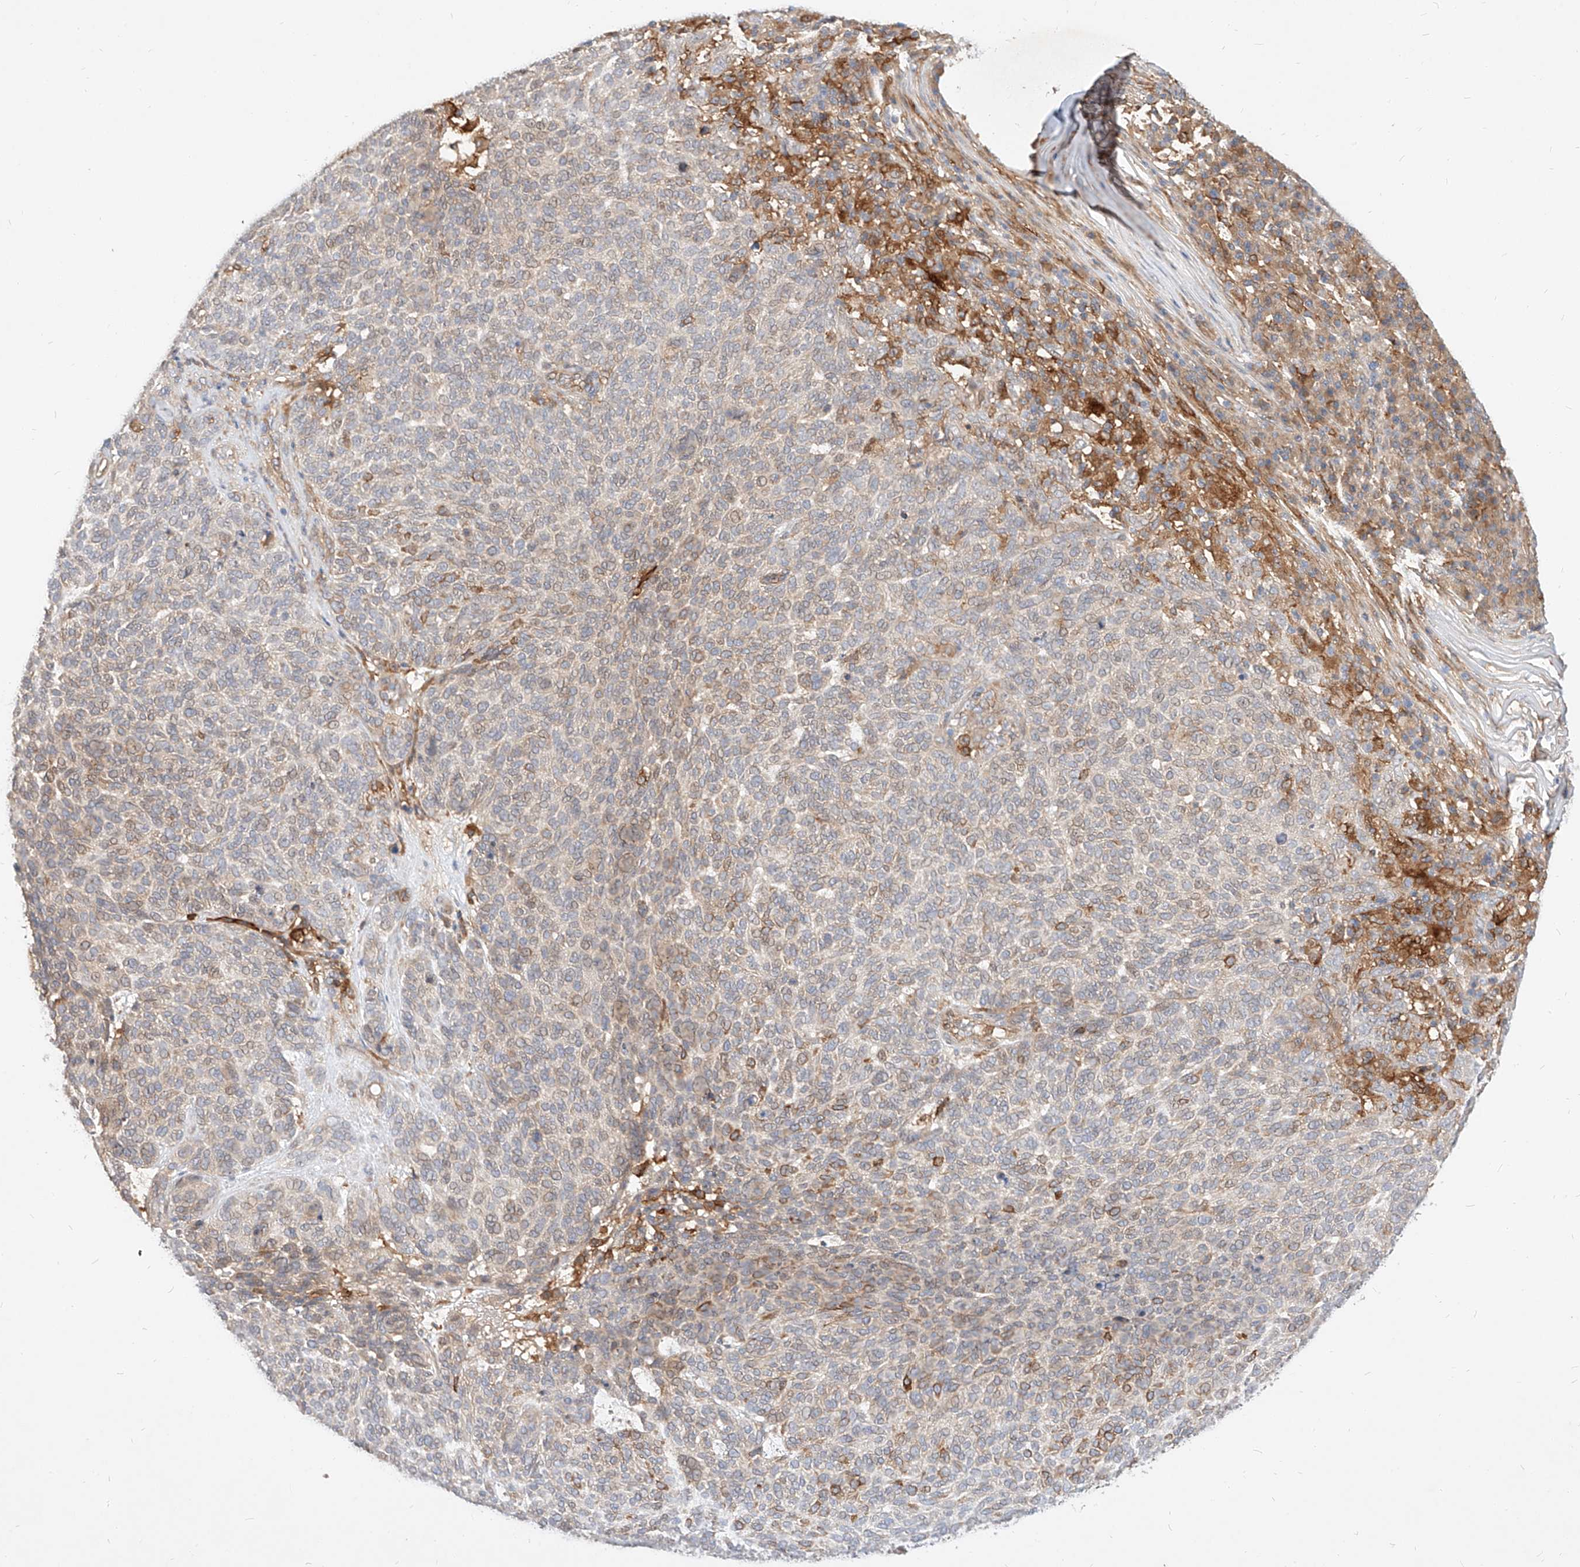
{"staining": {"intensity": "weak", "quantity": "<25%", "location": "cytoplasmic/membranous"}, "tissue": "skin cancer", "cell_type": "Tumor cells", "image_type": "cancer", "snomed": [{"axis": "morphology", "description": "Squamous cell carcinoma, NOS"}, {"axis": "topography", "description": "Skin"}], "caption": "DAB immunohistochemical staining of skin cancer (squamous cell carcinoma) shows no significant expression in tumor cells.", "gene": "NFAM1", "patient": {"sex": "female", "age": 90}}